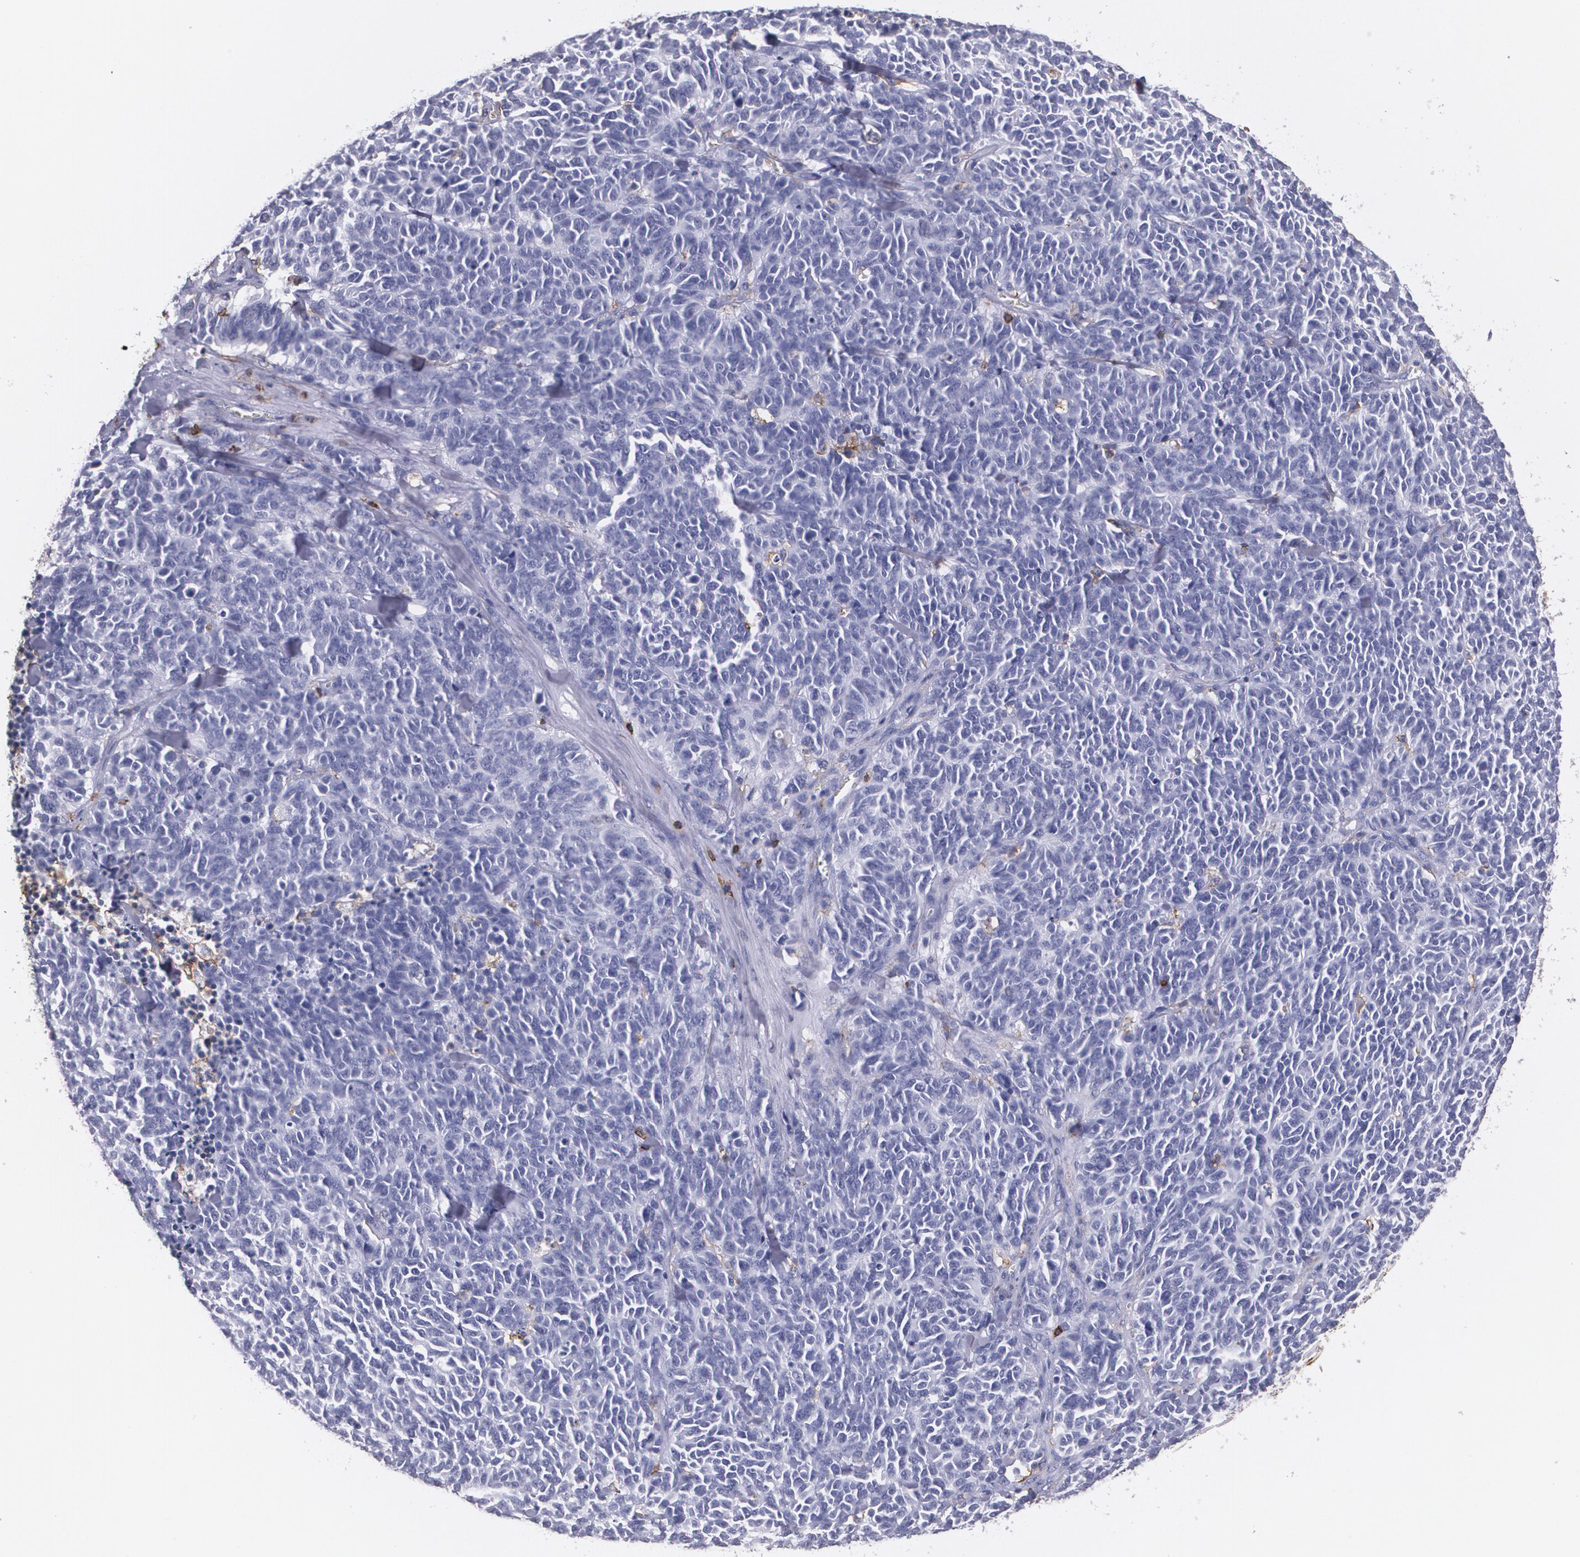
{"staining": {"intensity": "negative", "quantity": "none", "location": "none"}, "tissue": "lung cancer", "cell_type": "Tumor cells", "image_type": "cancer", "snomed": [{"axis": "morphology", "description": "Neoplasm, malignant, NOS"}, {"axis": "topography", "description": "Lung"}], "caption": "Immunohistochemistry histopathology image of human lung cancer stained for a protein (brown), which demonstrates no expression in tumor cells.", "gene": "PTPRC", "patient": {"sex": "female", "age": 58}}